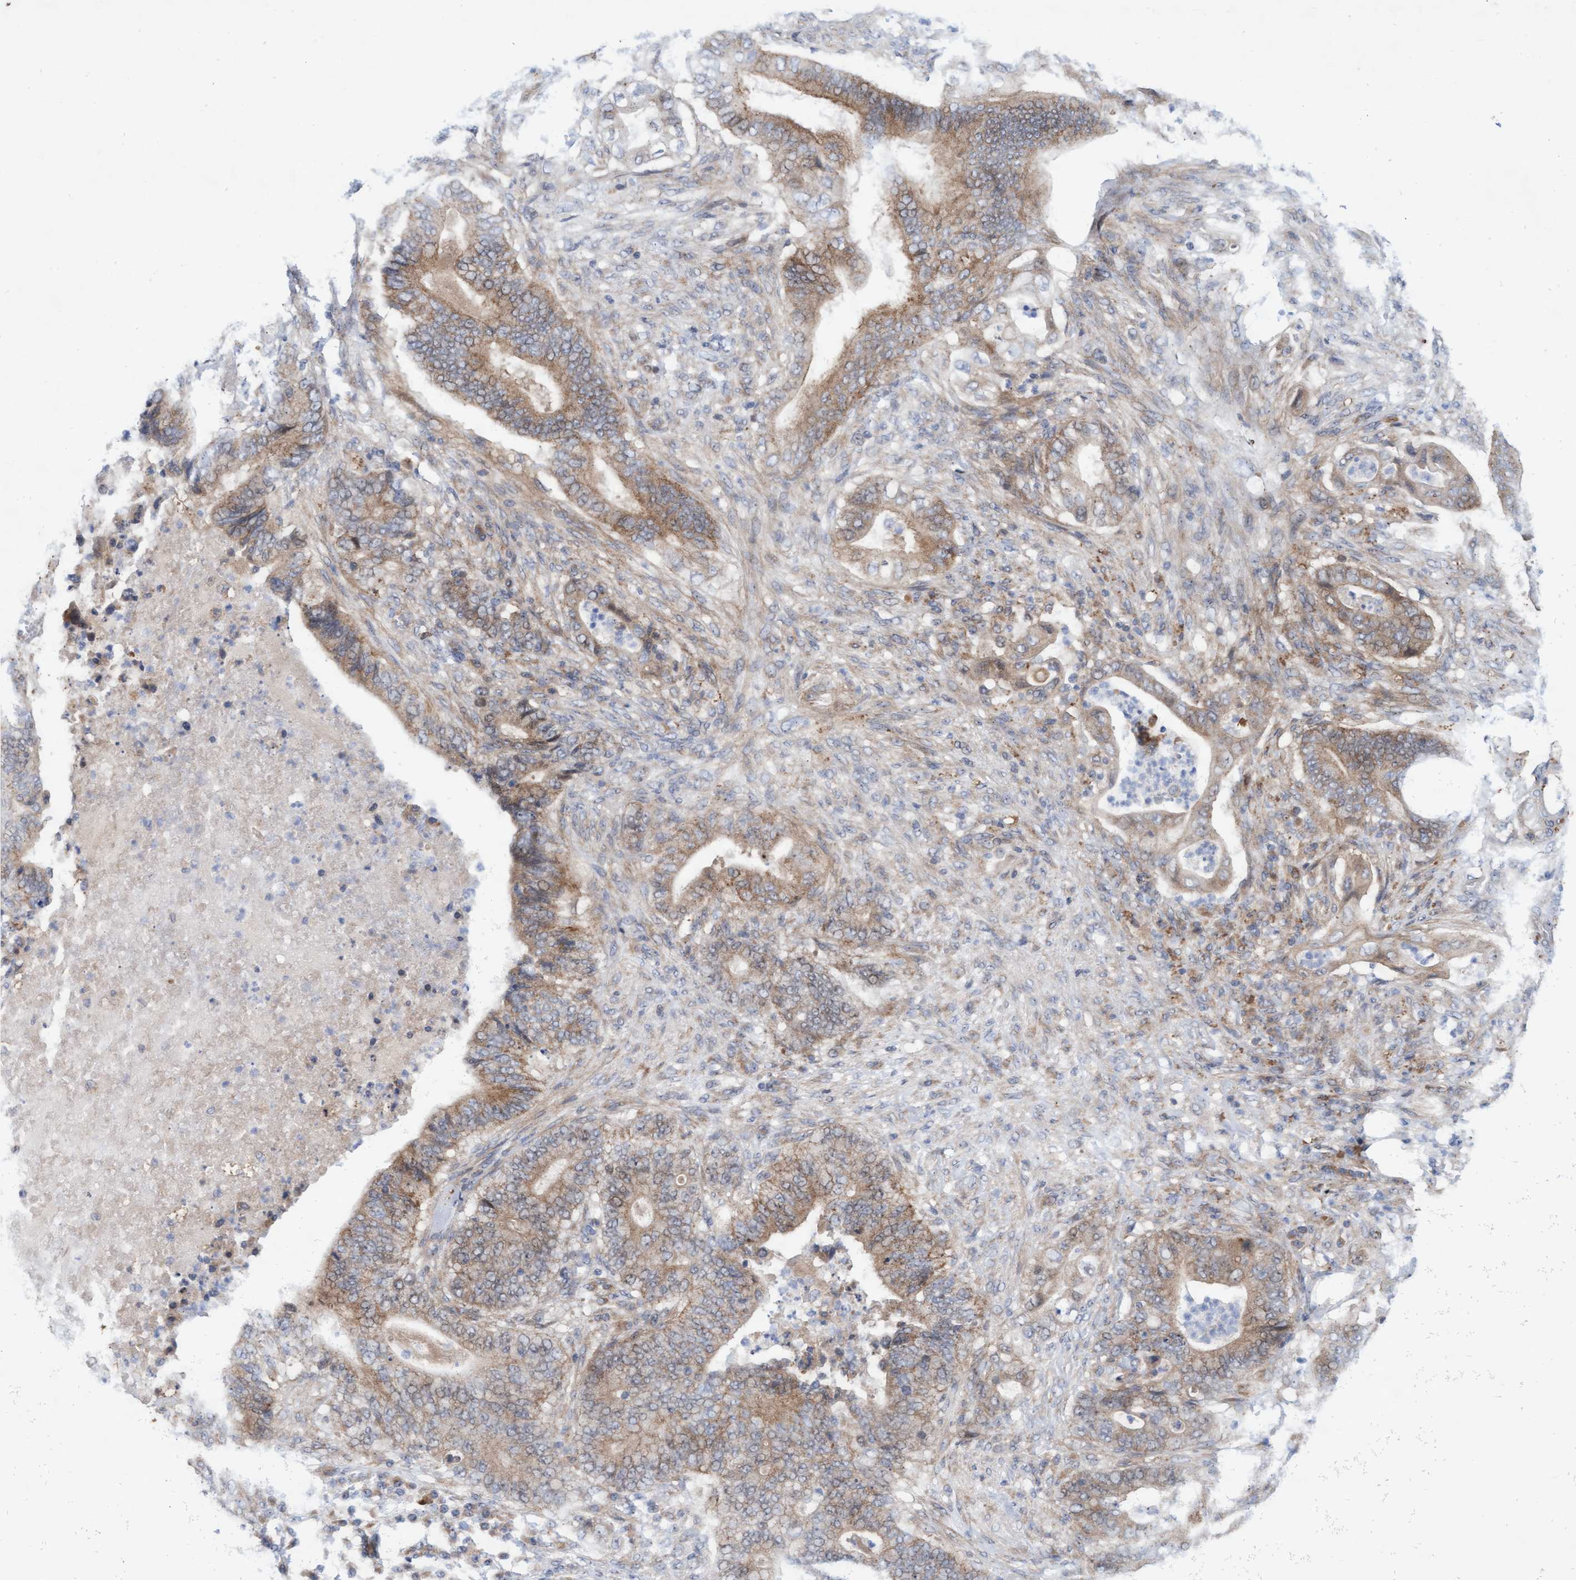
{"staining": {"intensity": "moderate", "quantity": ">75%", "location": "cytoplasmic/membranous"}, "tissue": "stomach cancer", "cell_type": "Tumor cells", "image_type": "cancer", "snomed": [{"axis": "morphology", "description": "Adenocarcinoma, NOS"}, {"axis": "topography", "description": "Stomach"}], "caption": "This image demonstrates IHC staining of human stomach adenocarcinoma, with medium moderate cytoplasmic/membranous positivity in about >75% of tumor cells.", "gene": "ABCF2", "patient": {"sex": "female", "age": 73}}